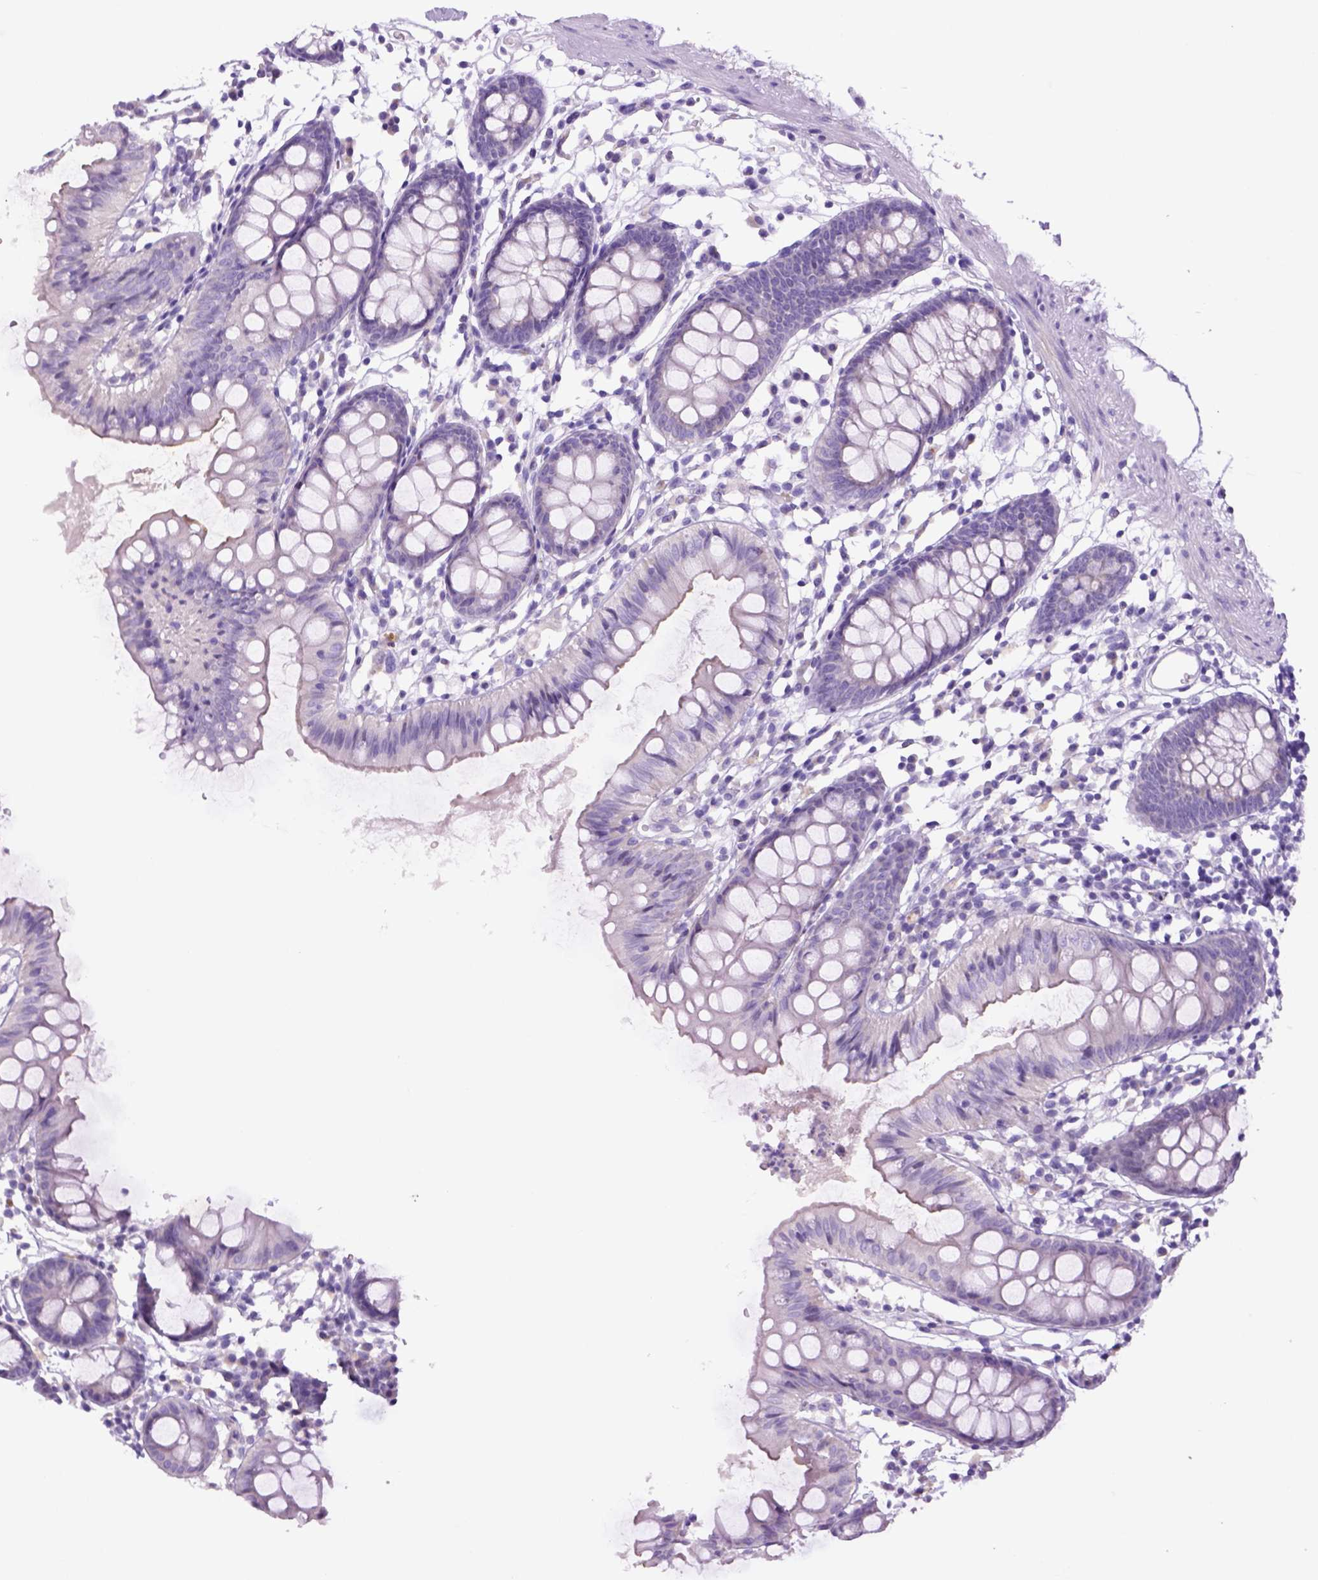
{"staining": {"intensity": "negative", "quantity": "none", "location": "none"}, "tissue": "colon", "cell_type": "Endothelial cells", "image_type": "normal", "snomed": [{"axis": "morphology", "description": "Normal tissue, NOS"}, {"axis": "topography", "description": "Colon"}], "caption": "Immunohistochemistry photomicrograph of unremarkable human colon stained for a protein (brown), which shows no positivity in endothelial cells. Brightfield microscopy of IHC stained with DAB (3,3'-diaminobenzidine) (brown) and hematoxylin (blue), captured at high magnification.", "gene": "DNAH11", "patient": {"sex": "female", "age": 84}}